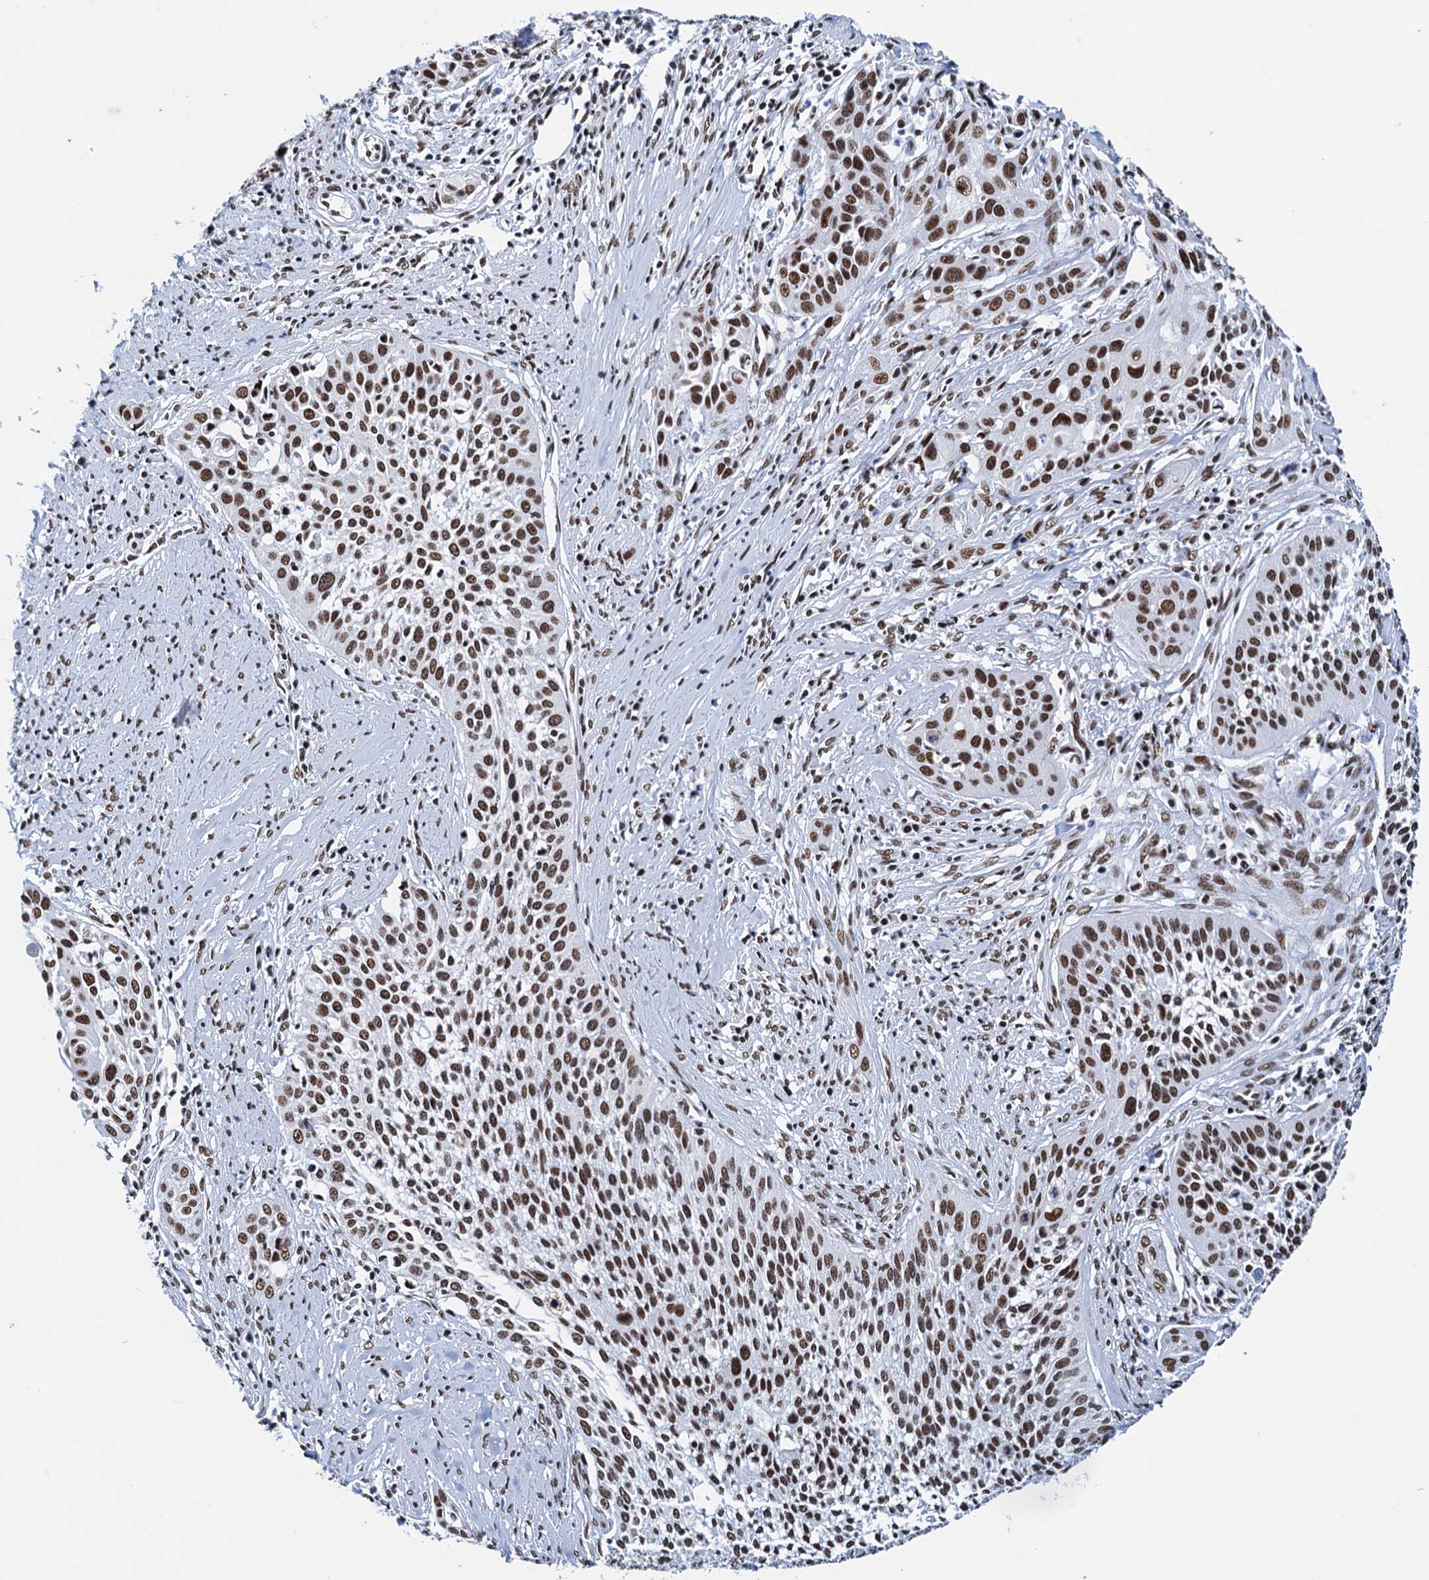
{"staining": {"intensity": "strong", "quantity": ">75%", "location": "nuclear"}, "tissue": "cervical cancer", "cell_type": "Tumor cells", "image_type": "cancer", "snomed": [{"axis": "morphology", "description": "Squamous cell carcinoma, NOS"}, {"axis": "topography", "description": "Cervix"}], "caption": "Brown immunohistochemical staining in human cervical squamous cell carcinoma reveals strong nuclear positivity in approximately >75% of tumor cells.", "gene": "SLTM", "patient": {"sex": "female", "age": 34}}